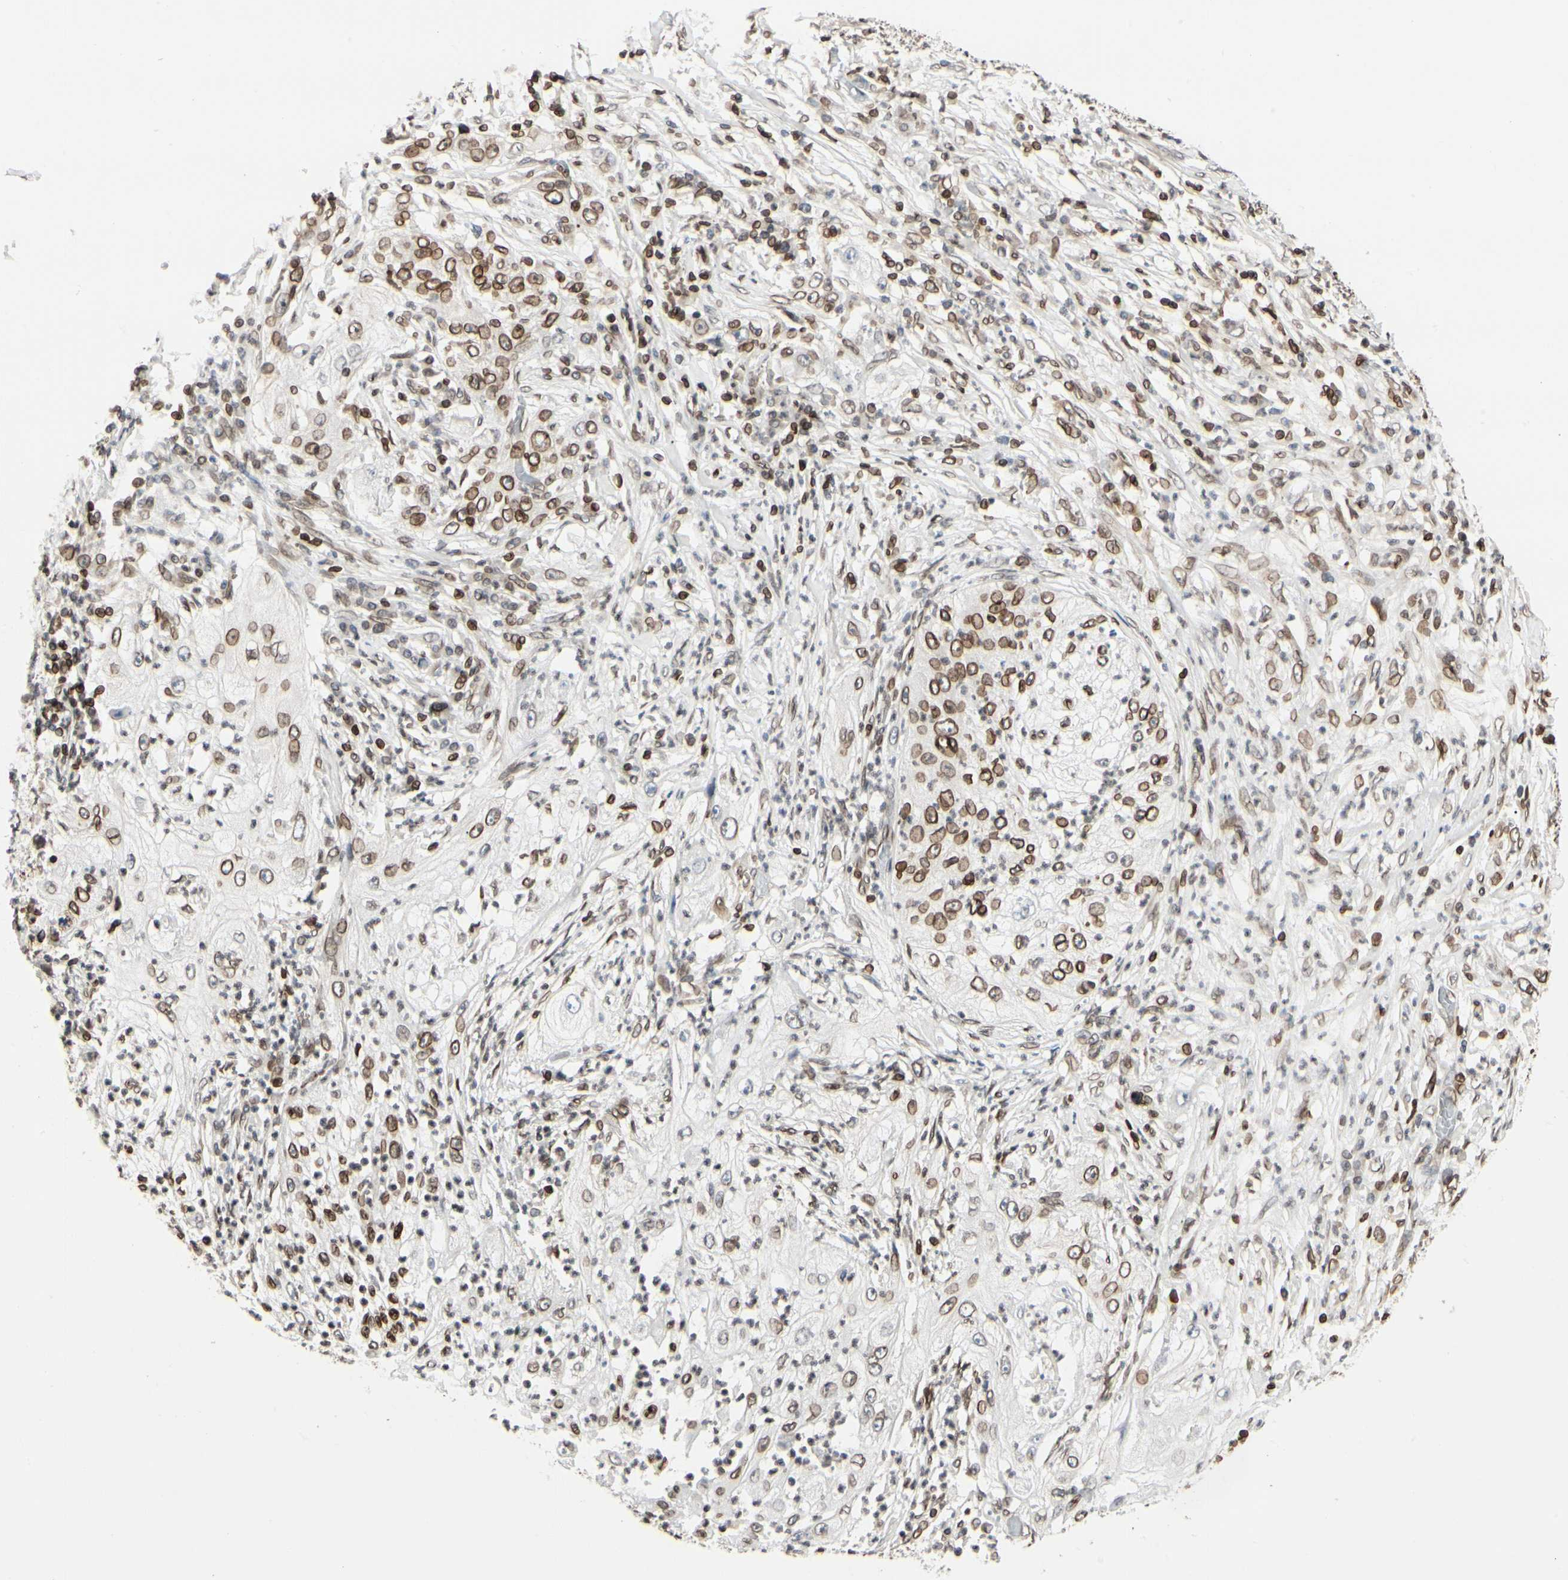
{"staining": {"intensity": "moderate", "quantity": ">75%", "location": "cytoplasmic/membranous,nuclear"}, "tissue": "lung cancer", "cell_type": "Tumor cells", "image_type": "cancer", "snomed": [{"axis": "morphology", "description": "Inflammation, NOS"}, {"axis": "morphology", "description": "Squamous cell carcinoma, NOS"}, {"axis": "topography", "description": "Lymph node"}, {"axis": "topography", "description": "Soft tissue"}, {"axis": "topography", "description": "Lung"}], "caption": "Protein analysis of lung cancer (squamous cell carcinoma) tissue reveals moderate cytoplasmic/membranous and nuclear staining in about >75% of tumor cells. Immunohistochemistry stains the protein of interest in brown and the nuclei are stained blue.", "gene": "TMPO", "patient": {"sex": "male", "age": 66}}